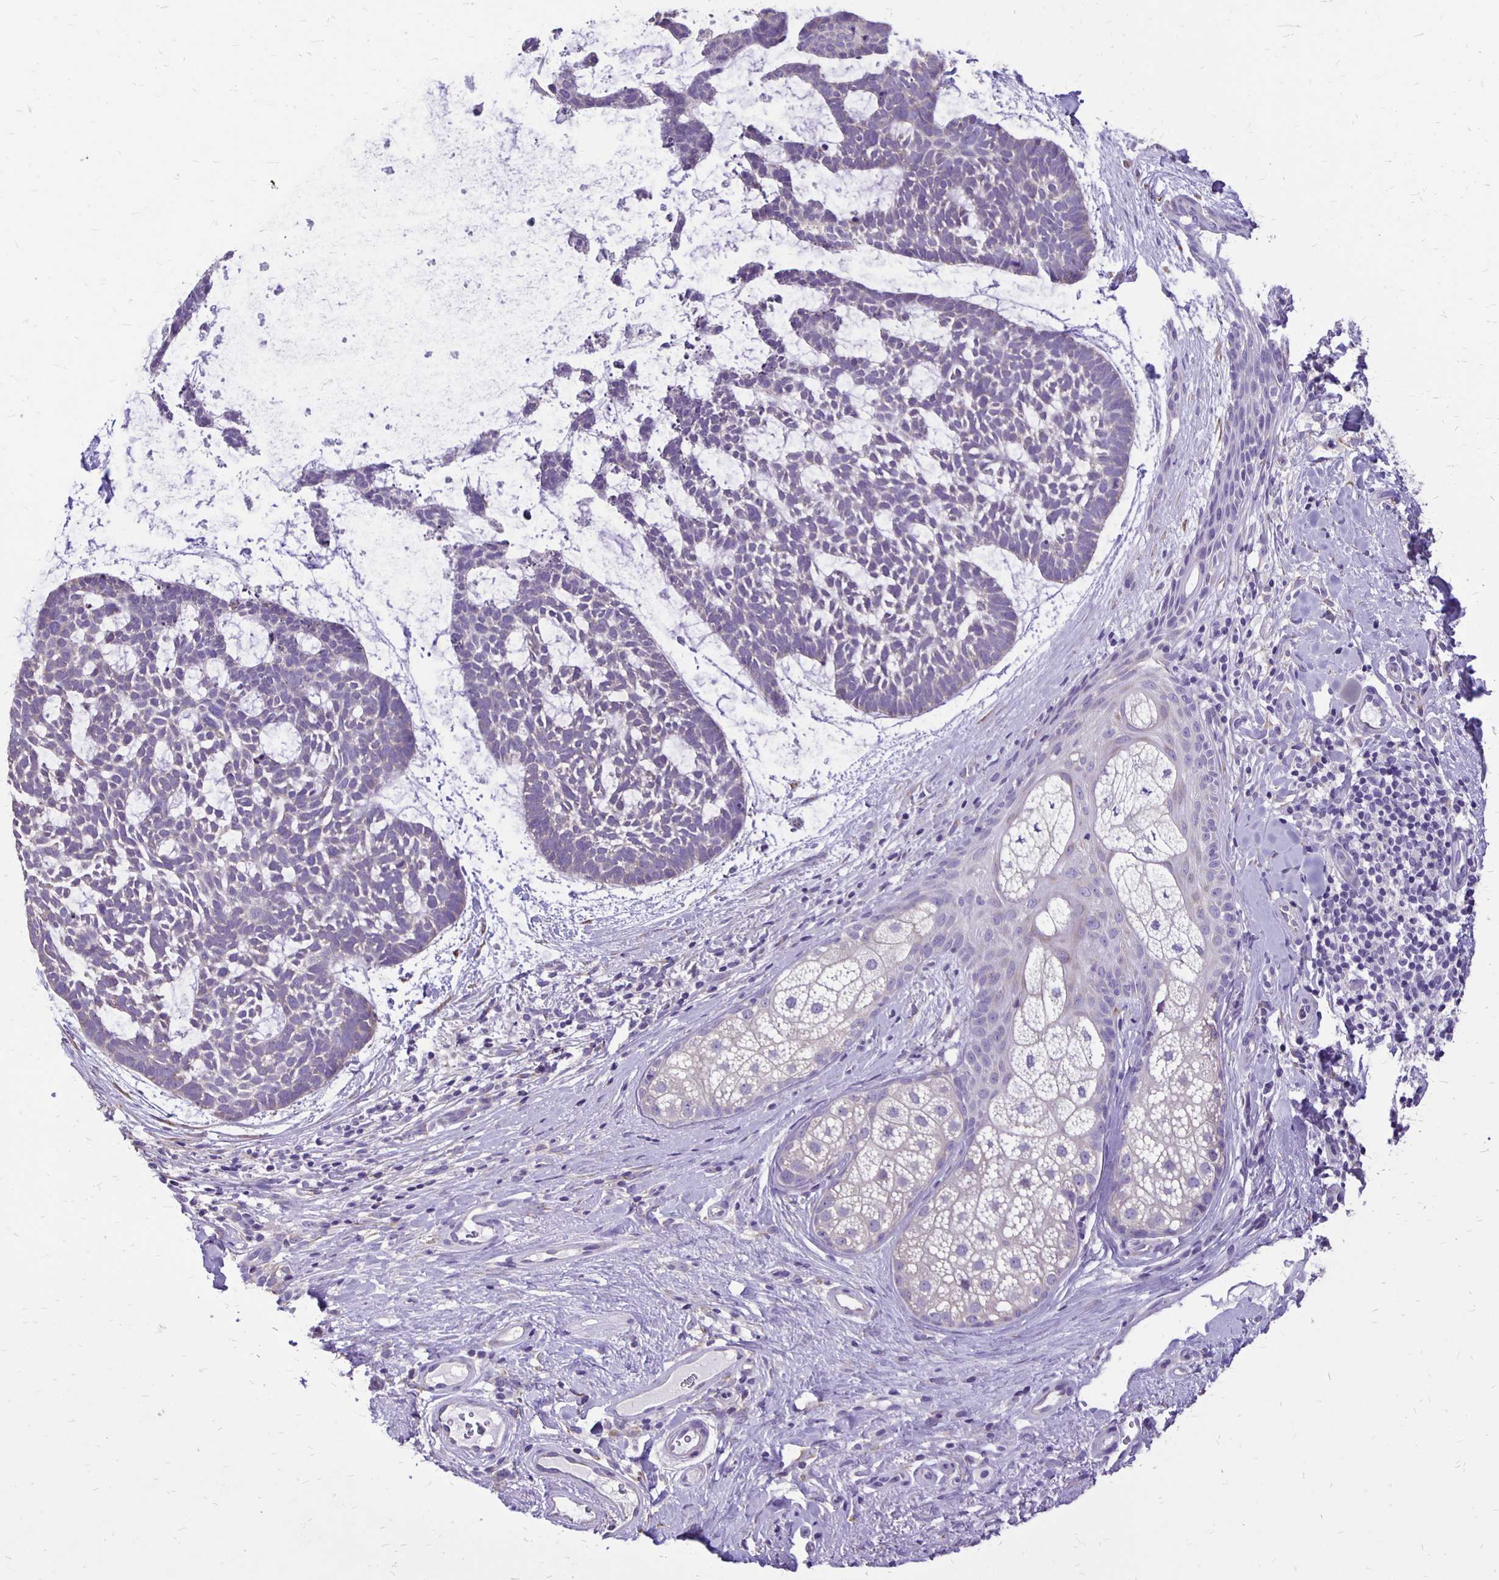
{"staining": {"intensity": "negative", "quantity": "none", "location": "none"}, "tissue": "skin cancer", "cell_type": "Tumor cells", "image_type": "cancer", "snomed": [{"axis": "morphology", "description": "Basal cell carcinoma"}, {"axis": "topography", "description": "Skin"}], "caption": "Immunohistochemistry (IHC) photomicrograph of neoplastic tissue: basal cell carcinoma (skin) stained with DAB exhibits no significant protein expression in tumor cells.", "gene": "ANKRD45", "patient": {"sex": "male", "age": 64}}